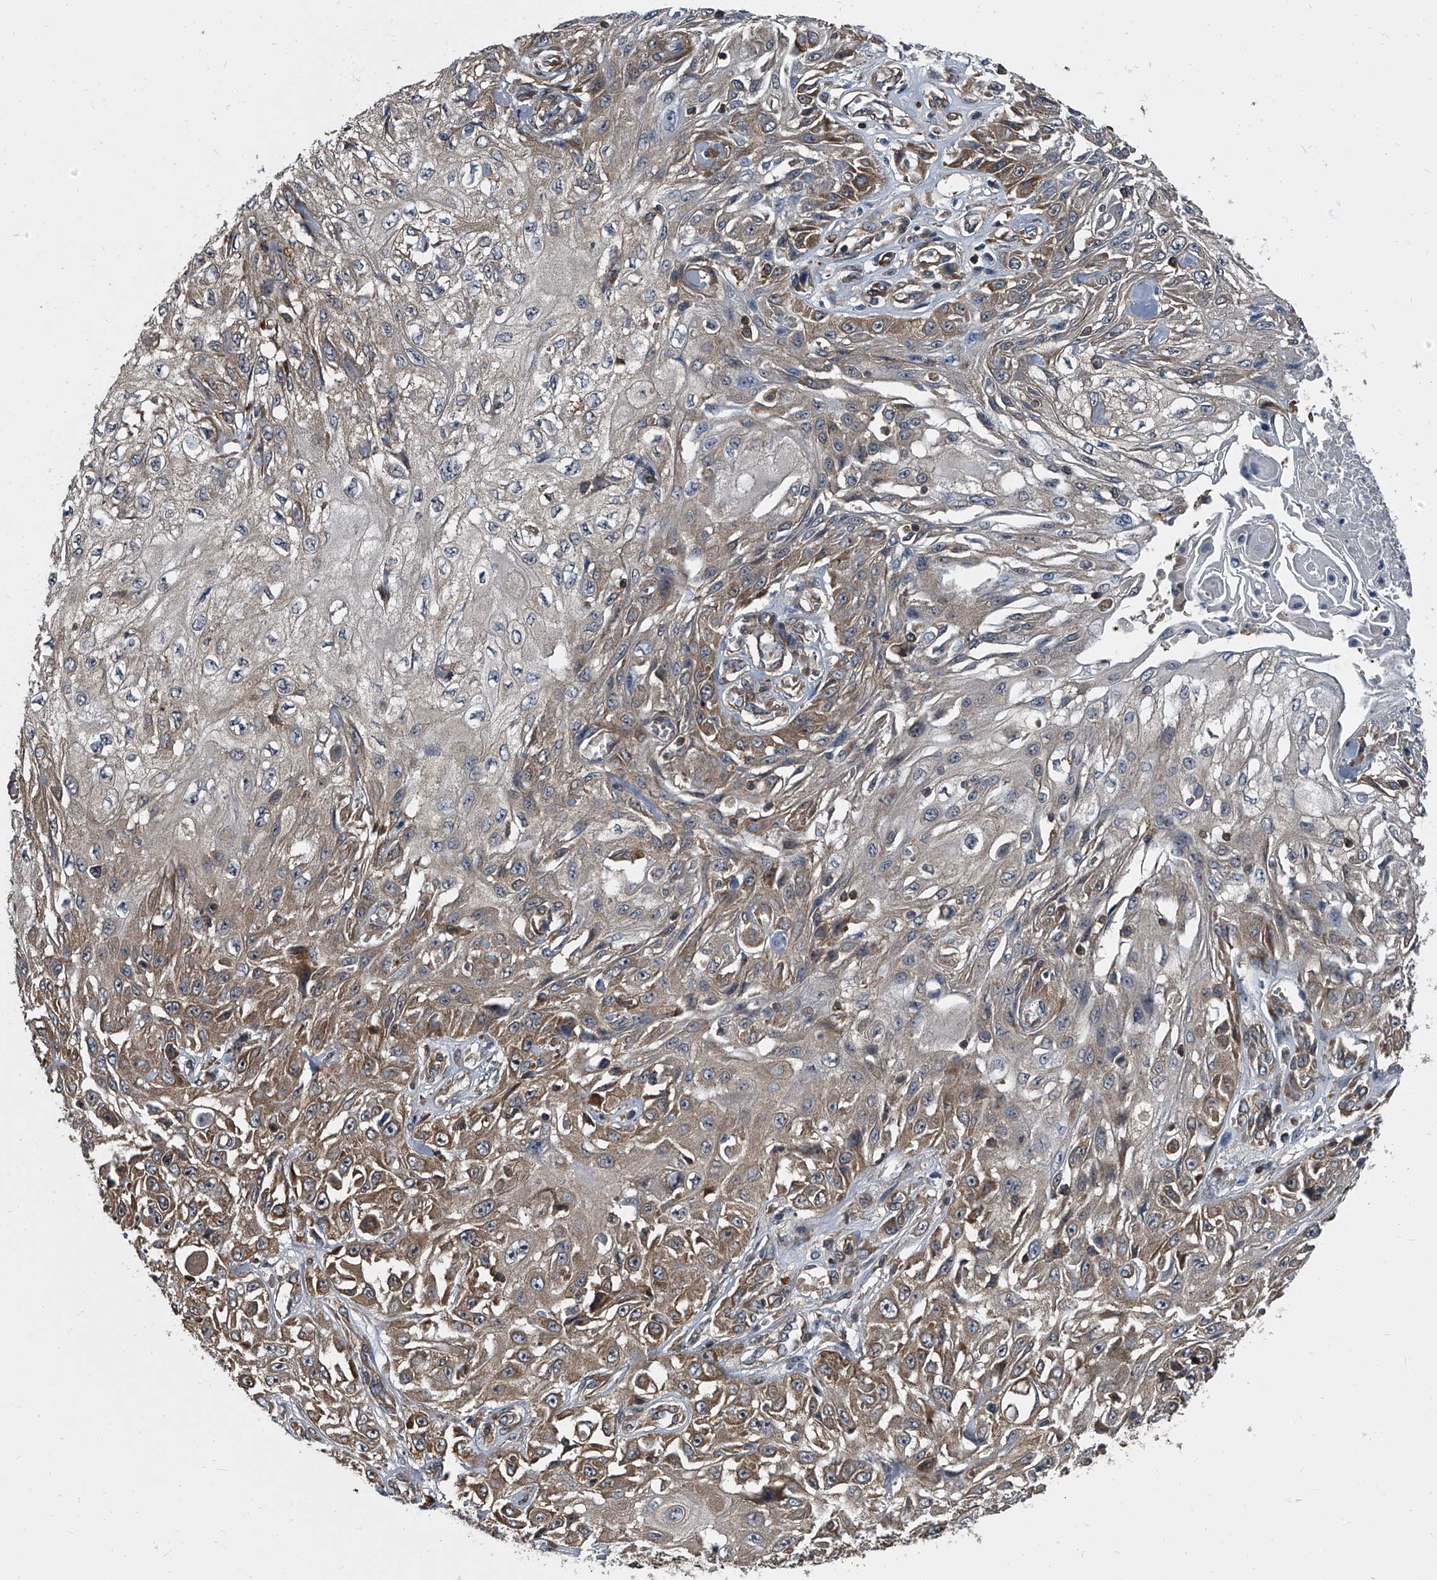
{"staining": {"intensity": "moderate", "quantity": ">75%", "location": "cytoplasmic/membranous"}, "tissue": "skin cancer", "cell_type": "Tumor cells", "image_type": "cancer", "snomed": [{"axis": "morphology", "description": "Squamous cell carcinoma, NOS"}, {"axis": "morphology", "description": "Squamous cell carcinoma, metastatic, NOS"}, {"axis": "topography", "description": "Skin"}, {"axis": "topography", "description": "Lymph node"}], "caption": "This is an image of immunohistochemistry (IHC) staining of squamous cell carcinoma (skin), which shows moderate expression in the cytoplasmic/membranous of tumor cells.", "gene": "CDV3", "patient": {"sex": "male", "age": 75}}